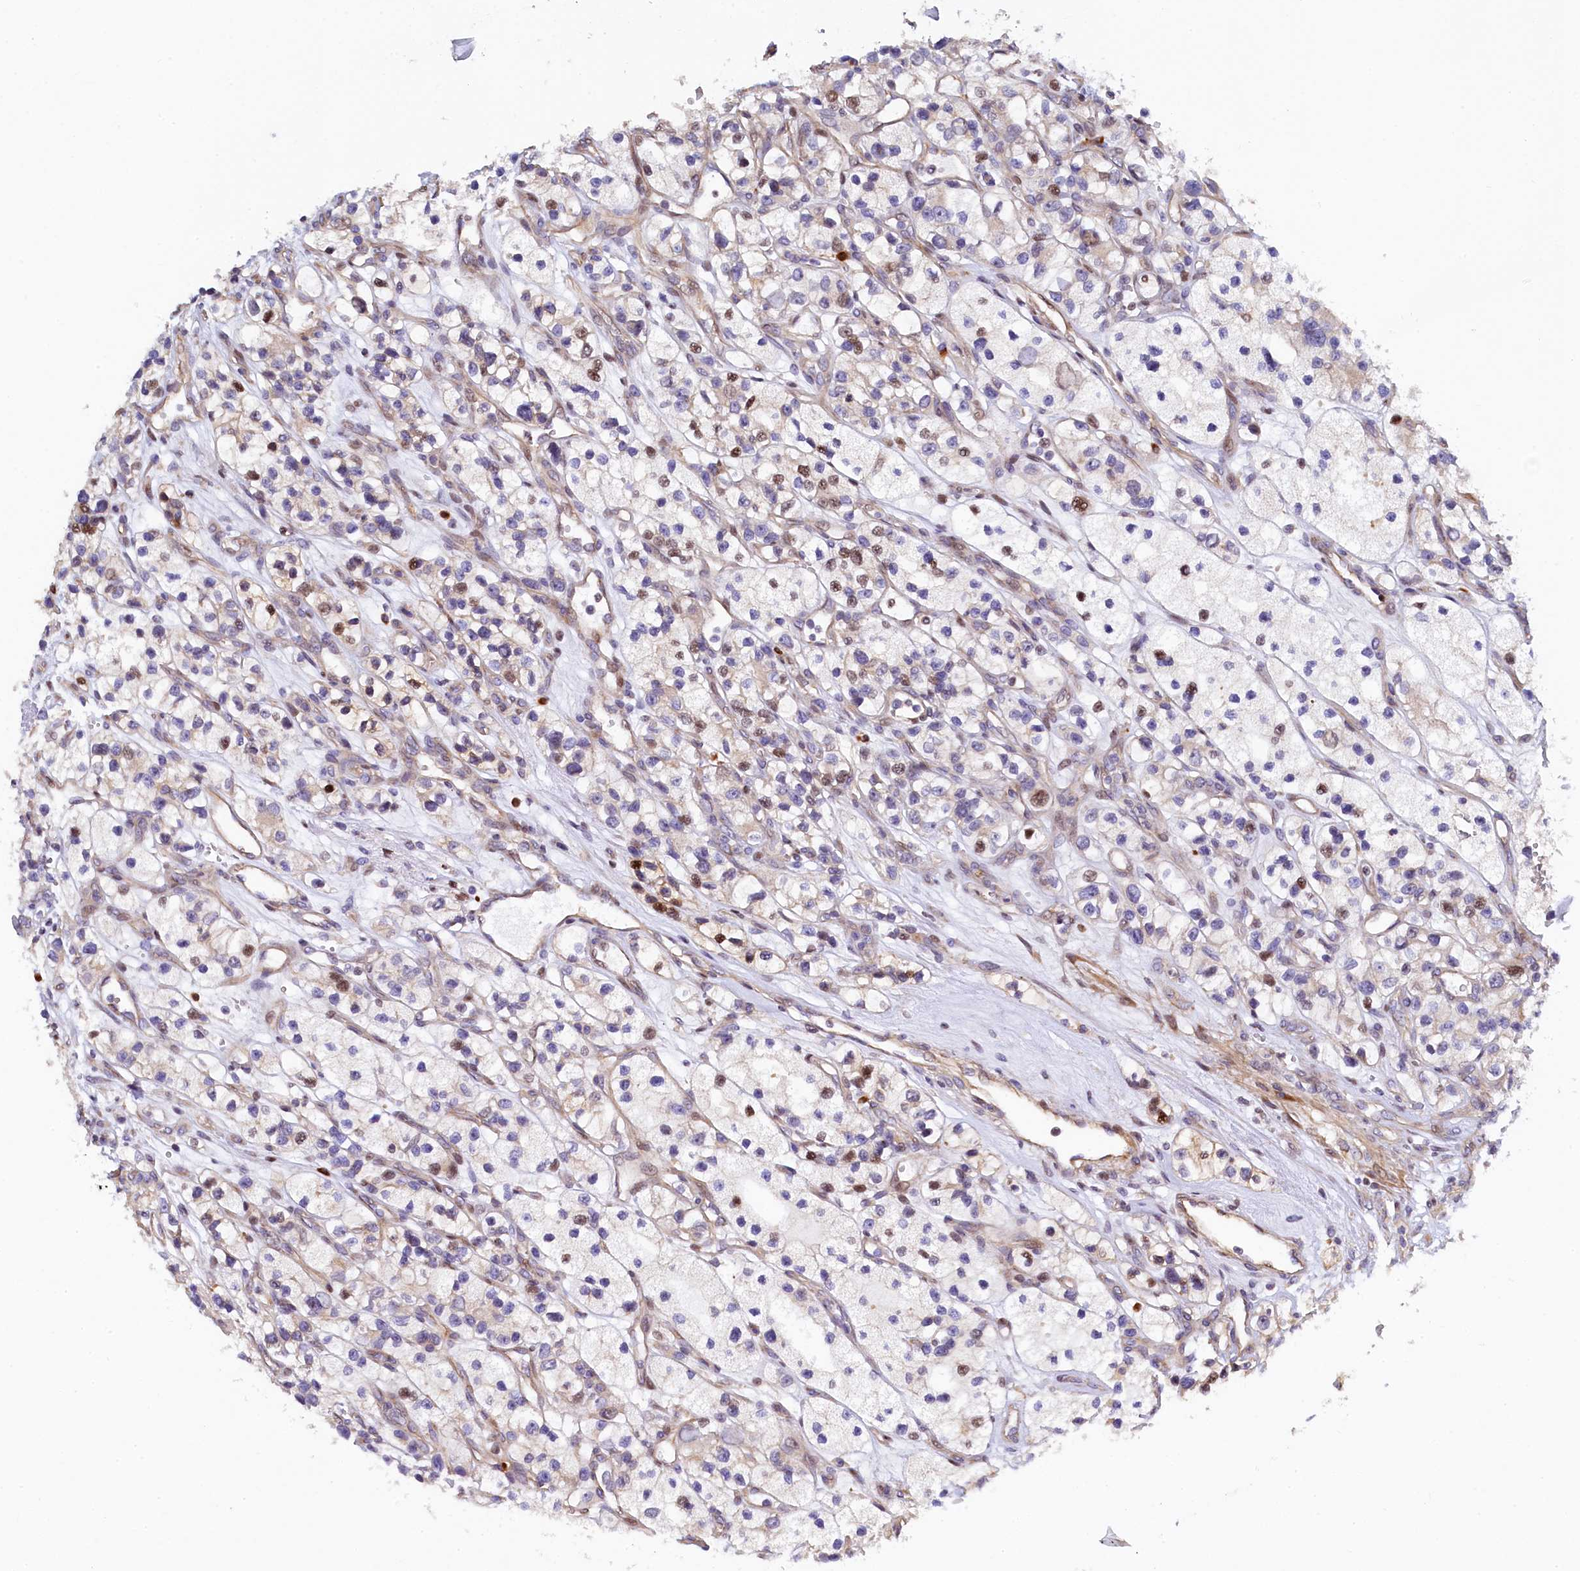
{"staining": {"intensity": "moderate", "quantity": "<25%", "location": "nuclear"}, "tissue": "renal cancer", "cell_type": "Tumor cells", "image_type": "cancer", "snomed": [{"axis": "morphology", "description": "Adenocarcinoma, NOS"}, {"axis": "topography", "description": "Kidney"}], "caption": "The micrograph displays immunohistochemical staining of renal adenocarcinoma. There is moderate nuclear expression is present in approximately <25% of tumor cells. (Stains: DAB (3,3'-diaminobenzidine) in brown, nuclei in blue, Microscopy: brightfield microscopy at high magnification).", "gene": "TGDS", "patient": {"sex": "female", "age": 57}}